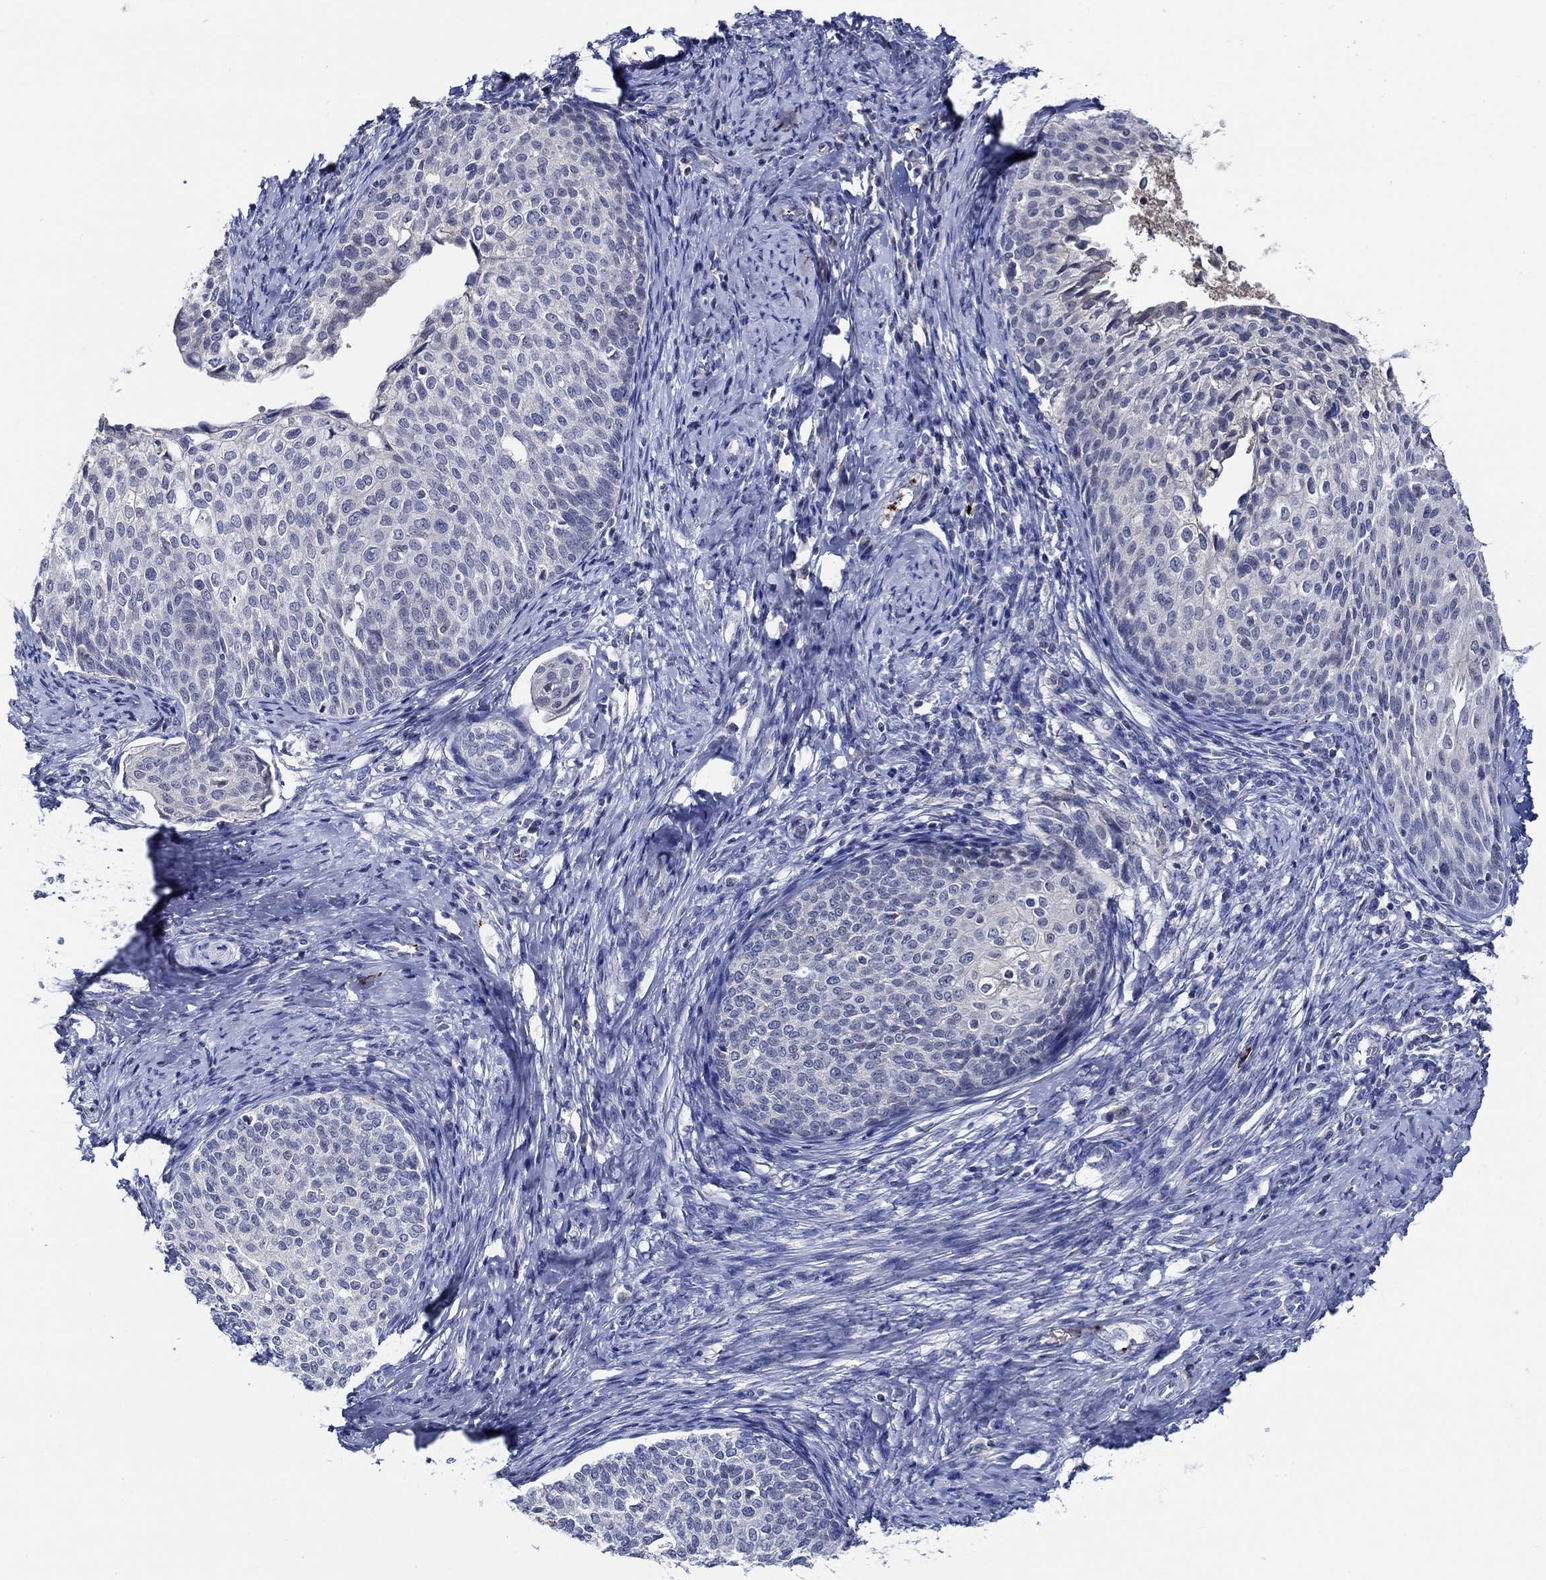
{"staining": {"intensity": "negative", "quantity": "none", "location": "none"}, "tissue": "cervical cancer", "cell_type": "Tumor cells", "image_type": "cancer", "snomed": [{"axis": "morphology", "description": "Squamous cell carcinoma, NOS"}, {"axis": "topography", "description": "Cervix"}], "caption": "The IHC histopathology image has no significant expression in tumor cells of cervical cancer (squamous cell carcinoma) tissue. (DAB immunohistochemistry visualized using brightfield microscopy, high magnification).", "gene": "ALOX12", "patient": {"sex": "female", "age": 51}}